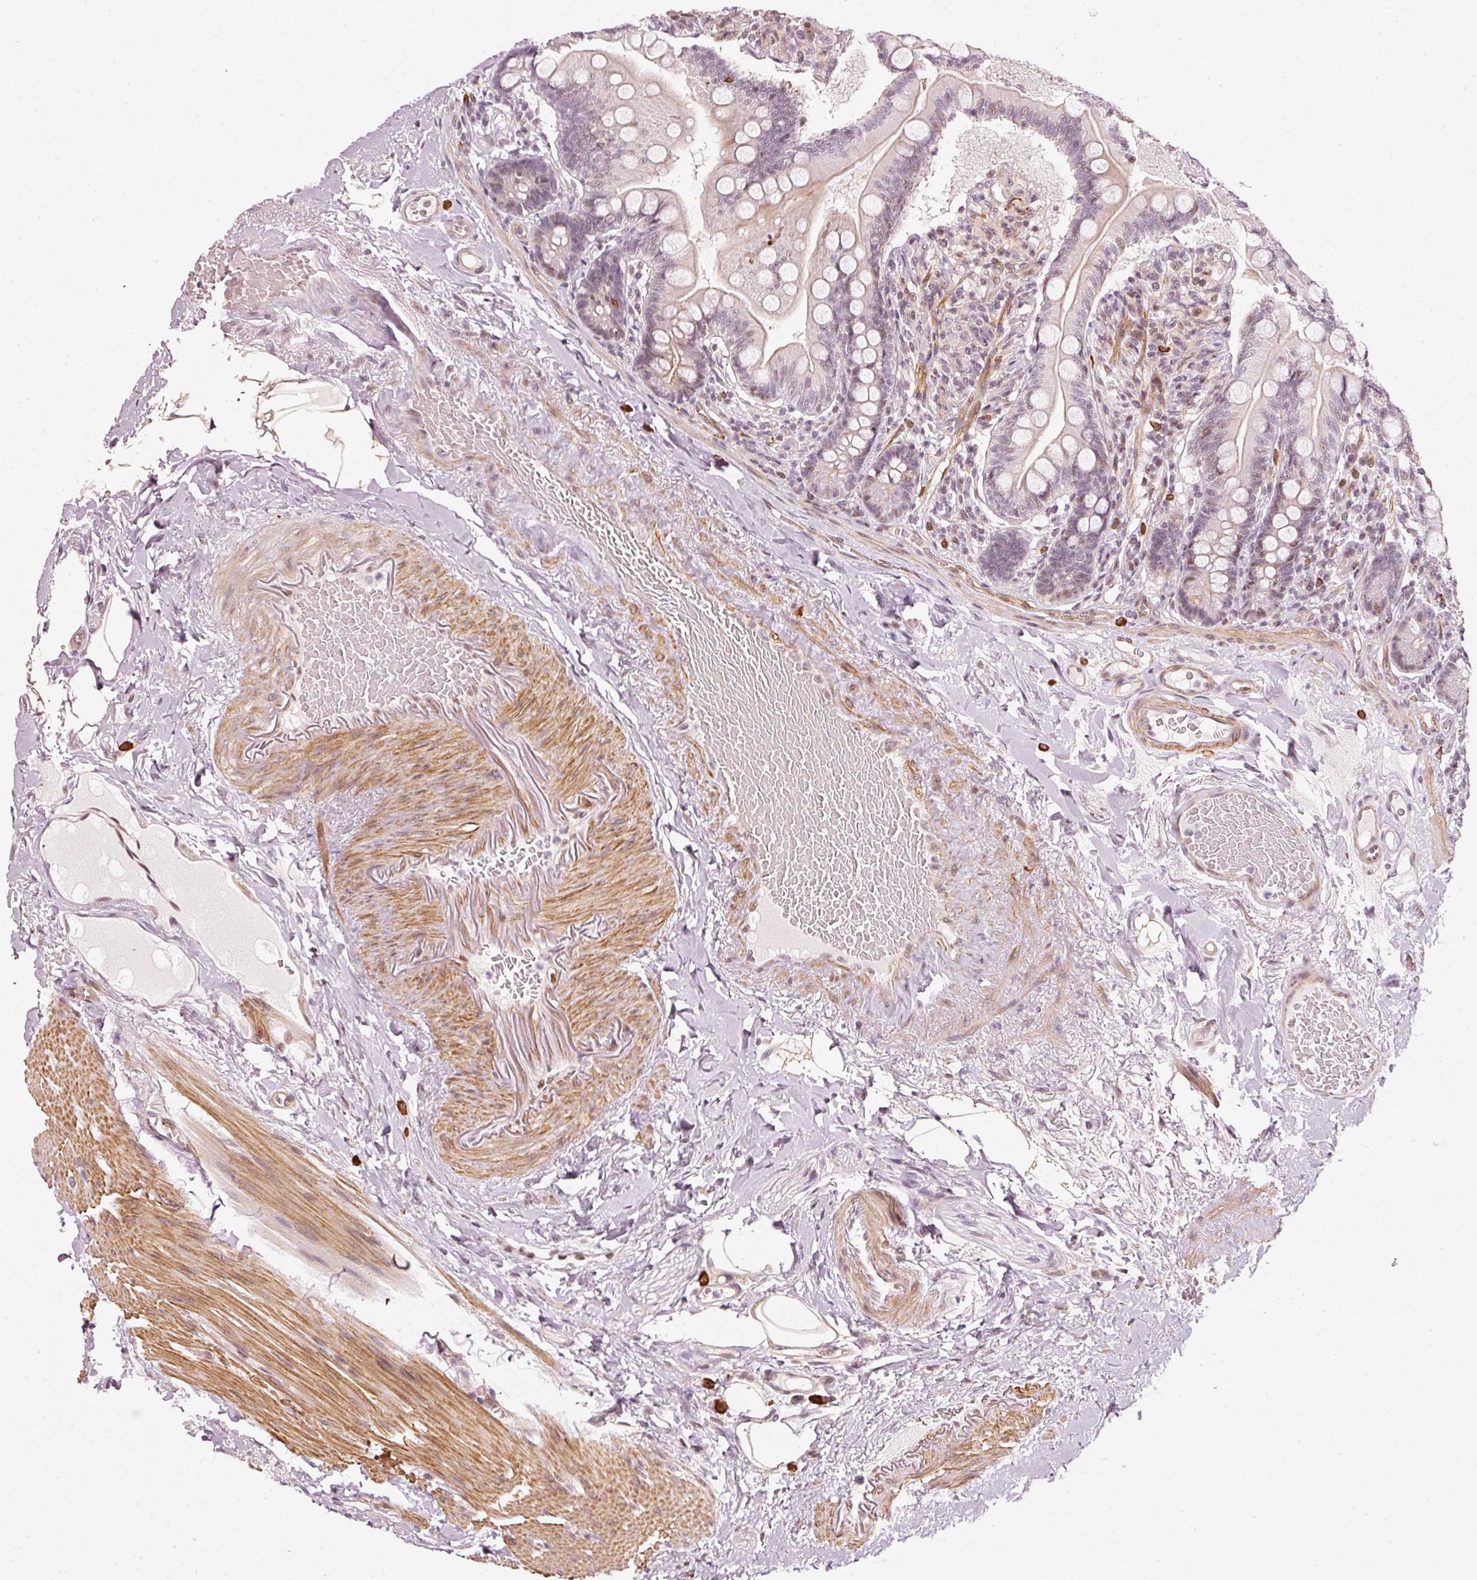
{"staining": {"intensity": "moderate", "quantity": "25%-75%", "location": "nuclear"}, "tissue": "small intestine", "cell_type": "Glandular cells", "image_type": "normal", "snomed": [{"axis": "morphology", "description": "Normal tissue, NOS"}, {"axis": "topography", "description": "Small intestine"}], "caption": "IHC image of benign small intestine stained for a protein (brown), which exhibits medium levels of moderate nuclear positivity in about 25%-75% of glandular cells.", "gene": "MXRA8", "patient": {"sex": "female", "age": 64}}